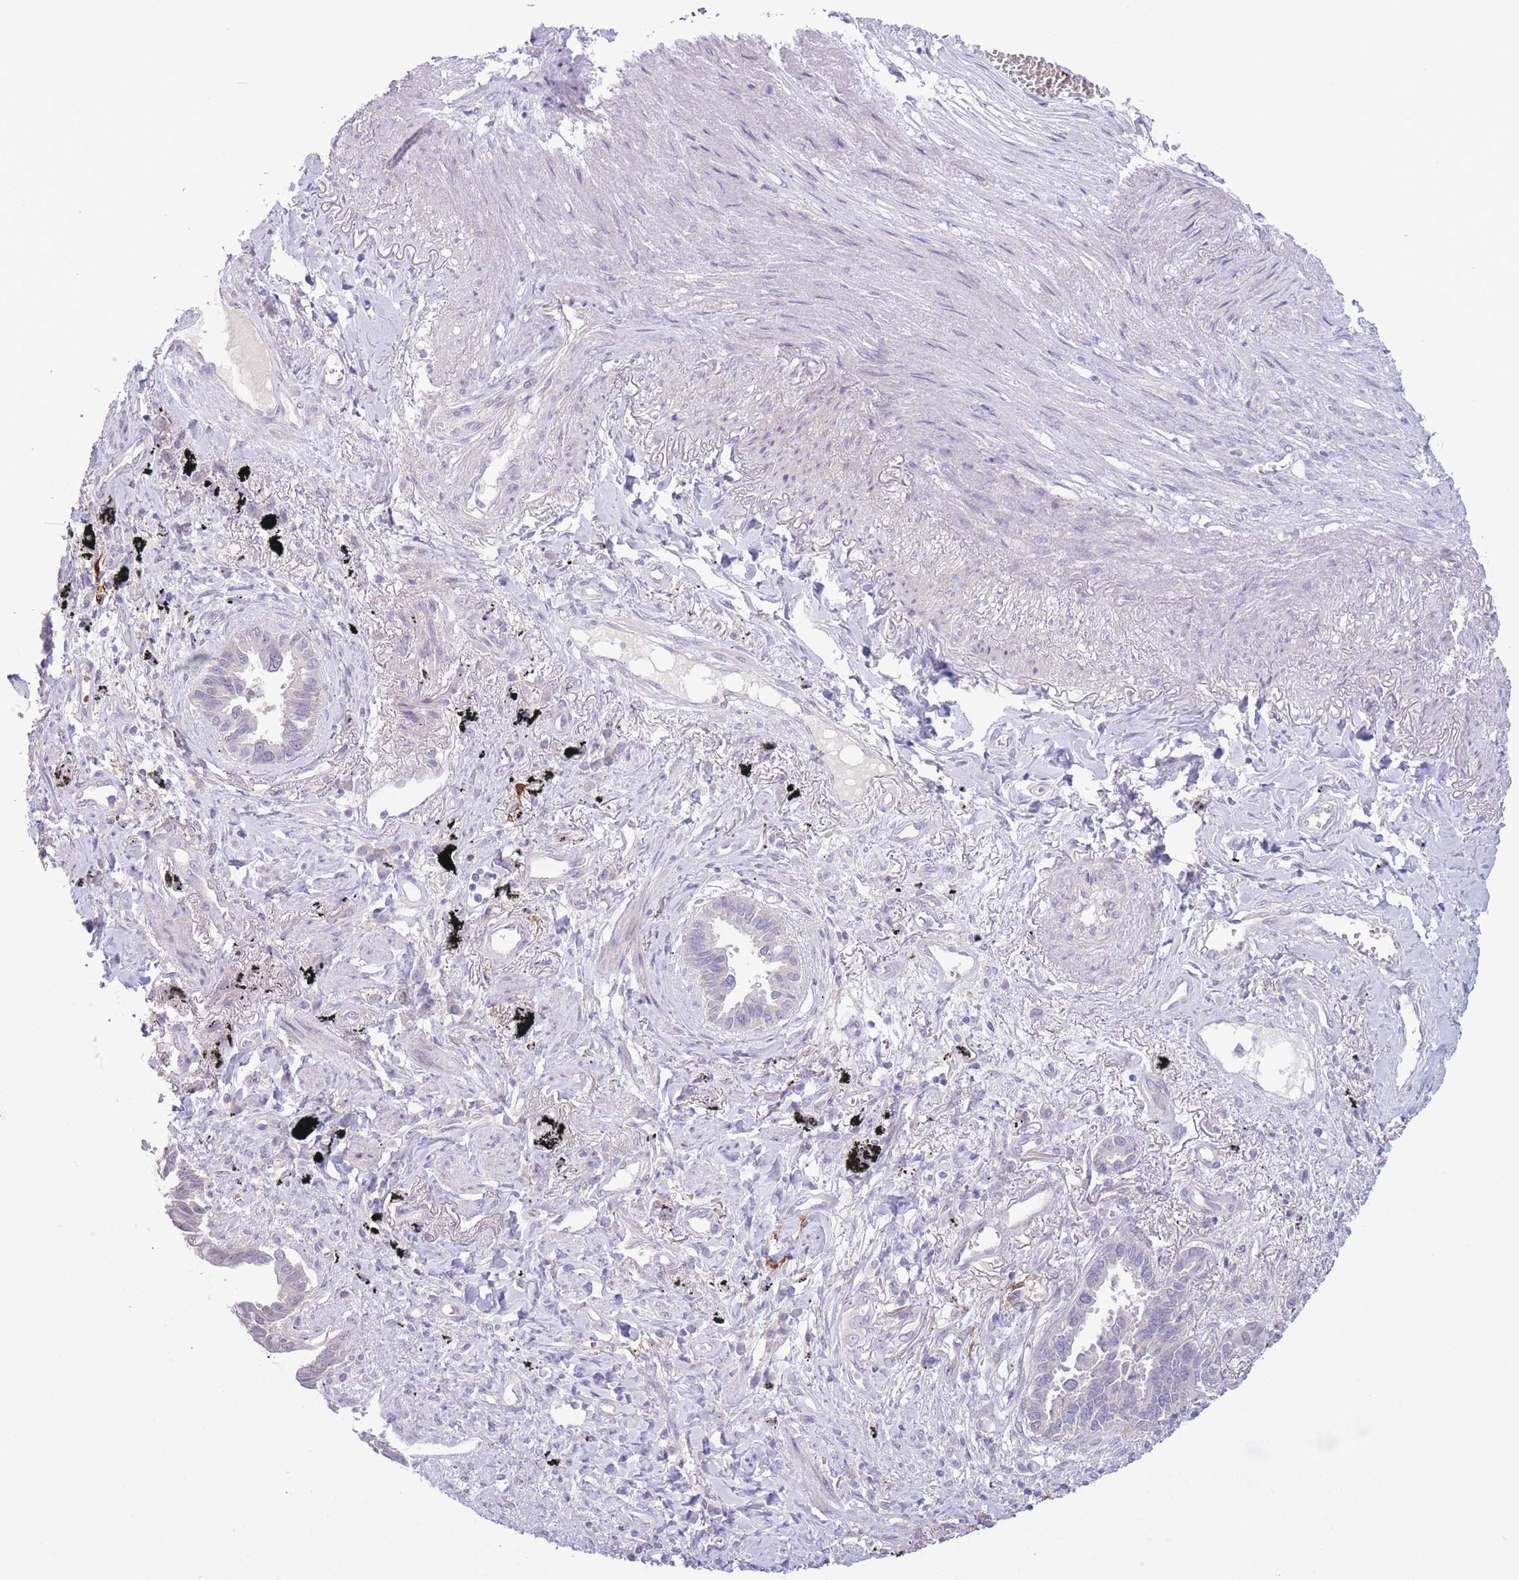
{"staining": {"intensity": "negative", "quantity": "none", "location": "none"}, "tissue": "lung cancer", "cell_type": "Tumor cells", "image_type": "cancer", "snomed": [{"axis": "morphology", "description": "Adenocarcinoma, NOS"}, {"axis": "topography", "description": "Lung"}], "caption": "Tumor cells show no significant protein expression in lung cancer.", "gene": "FBXO46", "patient": {"sex": "male", "age": 67}}